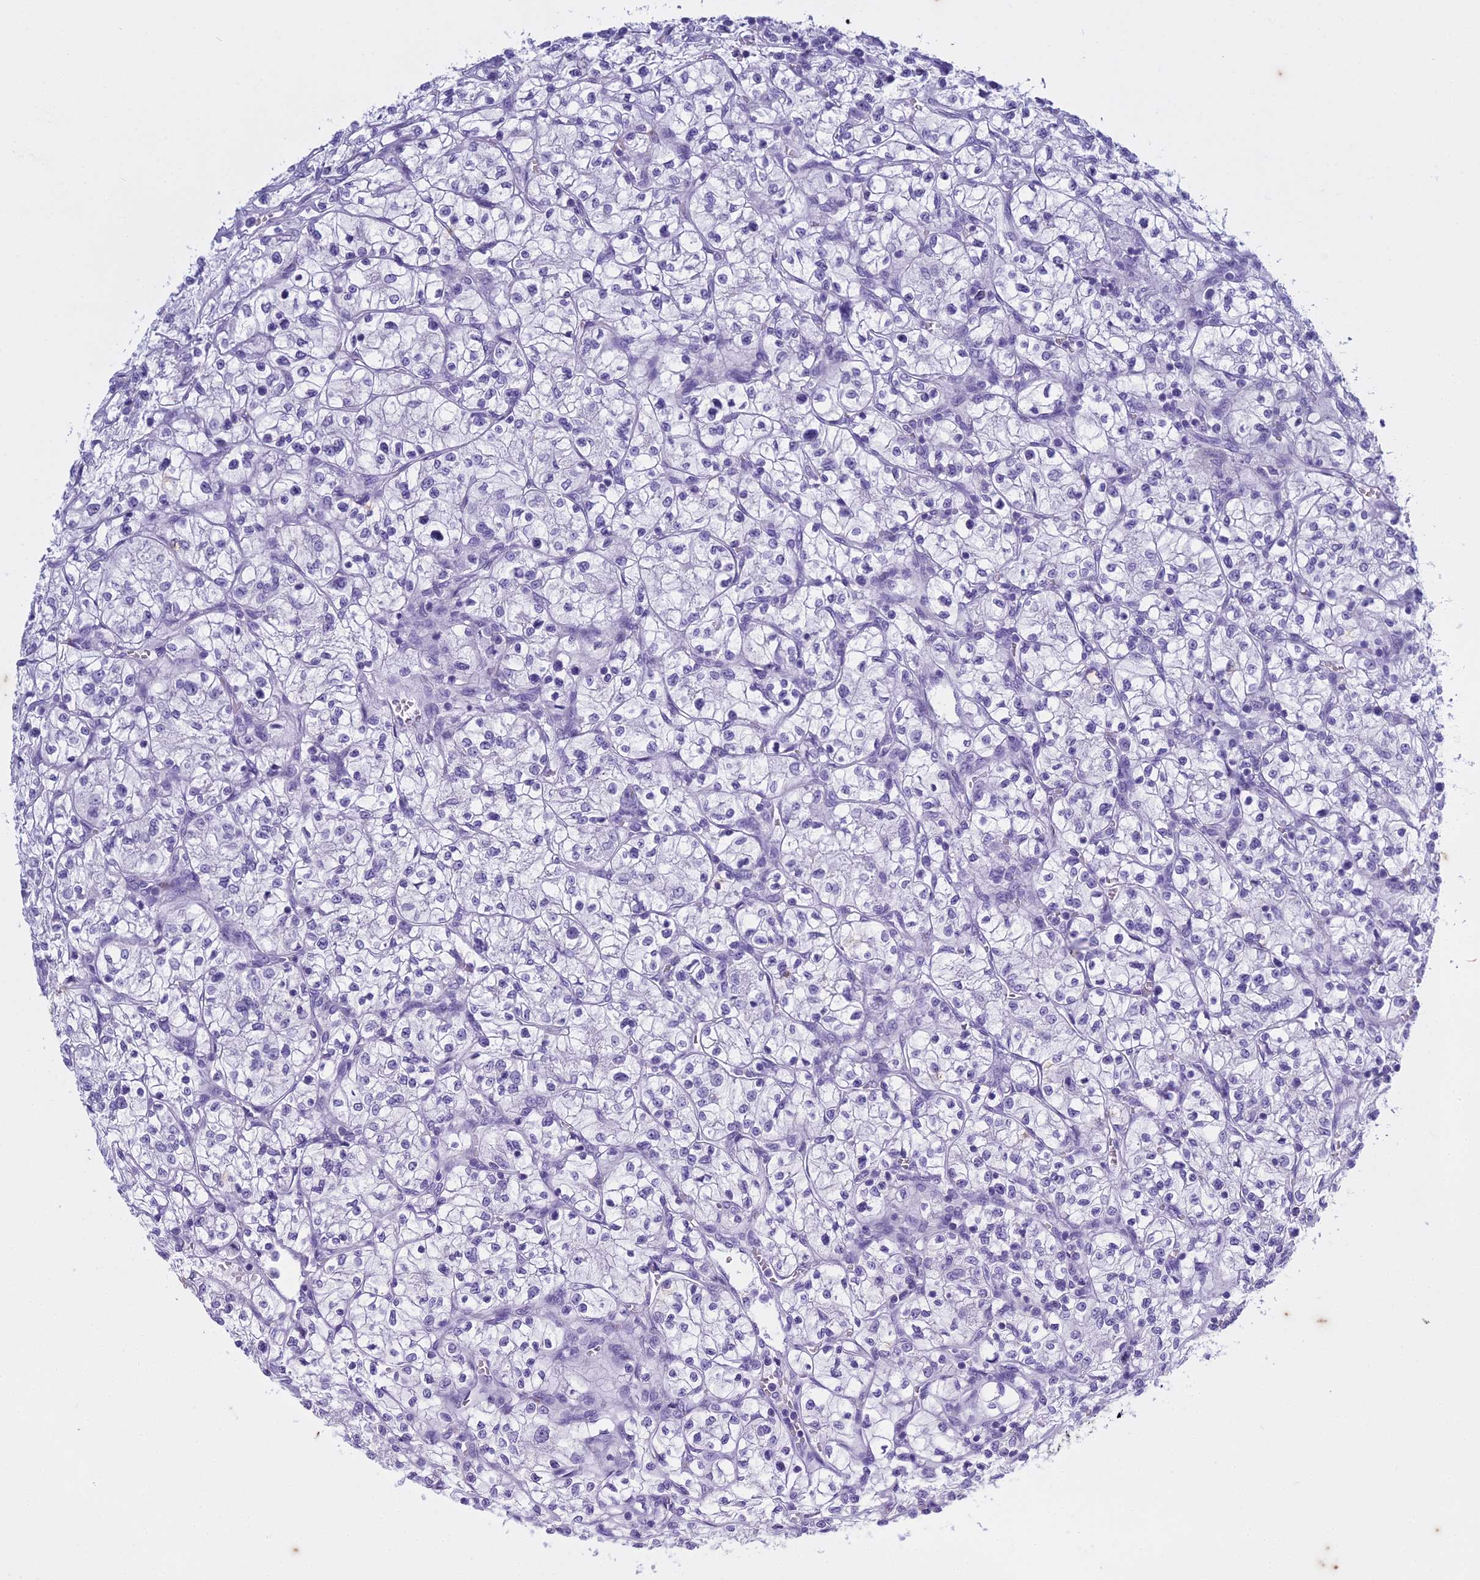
{"staining": {"intensity": "negative", "quantity": "none", "location": "none"}, "tissue": "renal cancer", "cell_type": "Tumor cells", "image_type": "cancer", "snomed": [{"axis": "morphology", "description": "Adenocarcinoma, NOS"}, {"axis": "topography", "description": "Kidney"}], "caption": "This photomicrograph is of adenocarcinoma (renal) stained with IHC to label a protein in brown with the nuclei are counter-stained blue. There is no expression in tumor cells.", "gene": "HMGB4", "patient": {"sex": "female", "age": 64}}